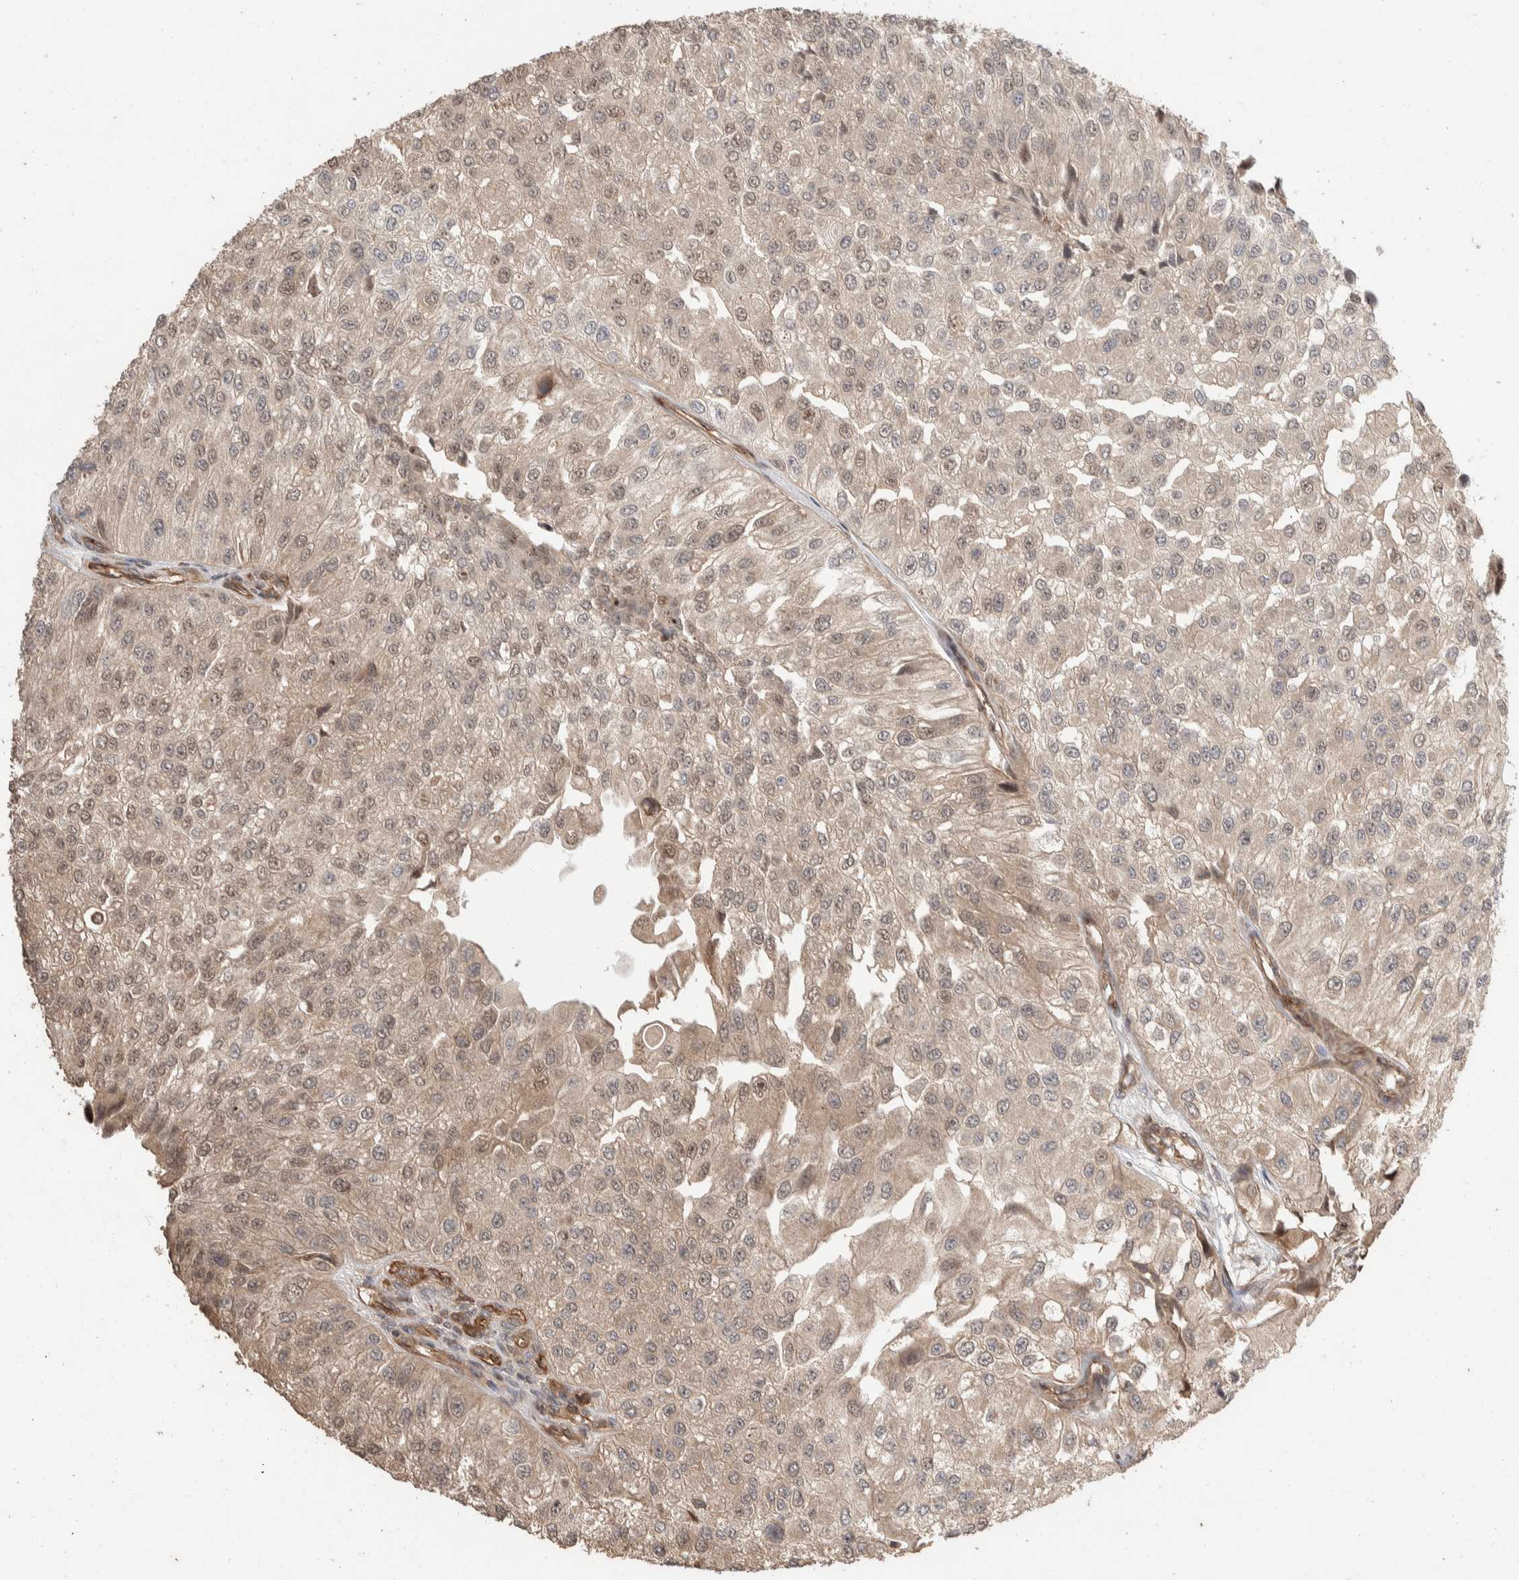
{"staining": {"intensity": "weak", "quantity": ">75%", "location": "cytoplasmic/membranous,nuclear"}, "tissue": "urothelial cancer", "cell_type": "Tumor cells", "image_type": "cancer", "snomed": [{"axis": "morphology", "description": "Urothelial carcinoma, High grade"}, {"axis": "topography", "description": "Kidney"}, {"axis": "topography", "description": "Urinary bladder"}], "caption": "Immunohistochemistry (IHC) (DAB (3,3'-diaminobenzidine)) staining of human urothelial carcinoma (high-grade) demonstrates weak cytoplasmic/membranous and nuclear protein expression in about >75% of tumor cells. The protein is stained brown, and the nuclei are stained in blue (DAB IHC with brightfield microscopy, high magnification).", "gene": "ERC1", "patient": {"sex": "male", "age": 77}}